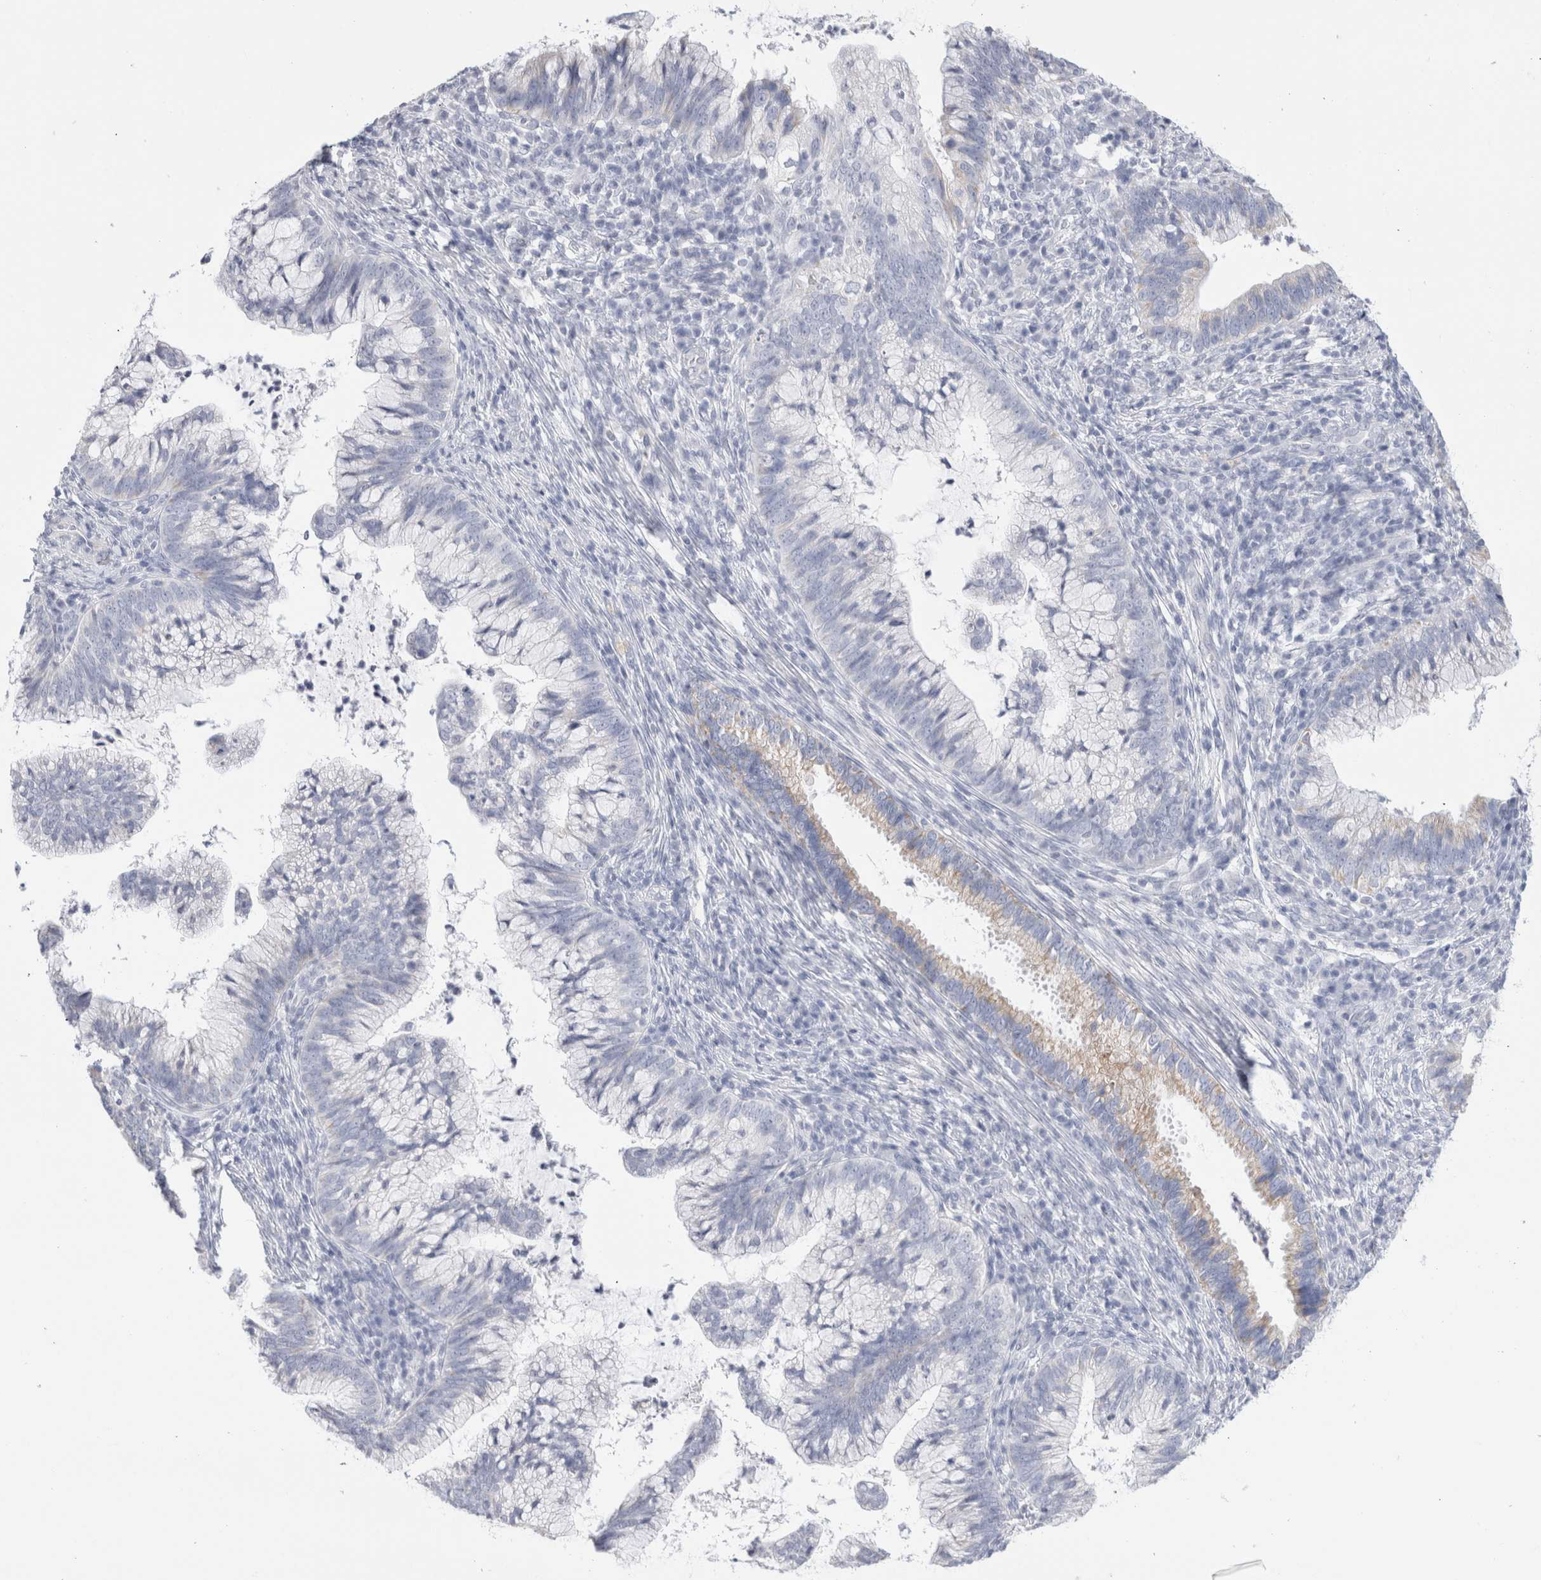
{"staining": {"intensity": "negative", "quantity": "none", "location": "none"}, "tissue": "cervical cancer", "cell_type": "Tumor cells", "image_type": "cancer", "snomed": [{"axis": "morphology", "description": "Adenocarcinoma, NOS"}, {"axis": "topography", "description": "Cervix"}], "caption": "Immunohistochemistry (IHC) histopathology image of adenocarcinoma (cervical) stained for a protein (brown), which demonstrates no staining in tumor cells. The staining was performed using DAB to visualize the protein expression in brown, while the nuclei were stained in blue with hematoxylin (Magnification: 20x).", "gene": "ECHDC2", "patient": {"sex": "female", "age": 36}}